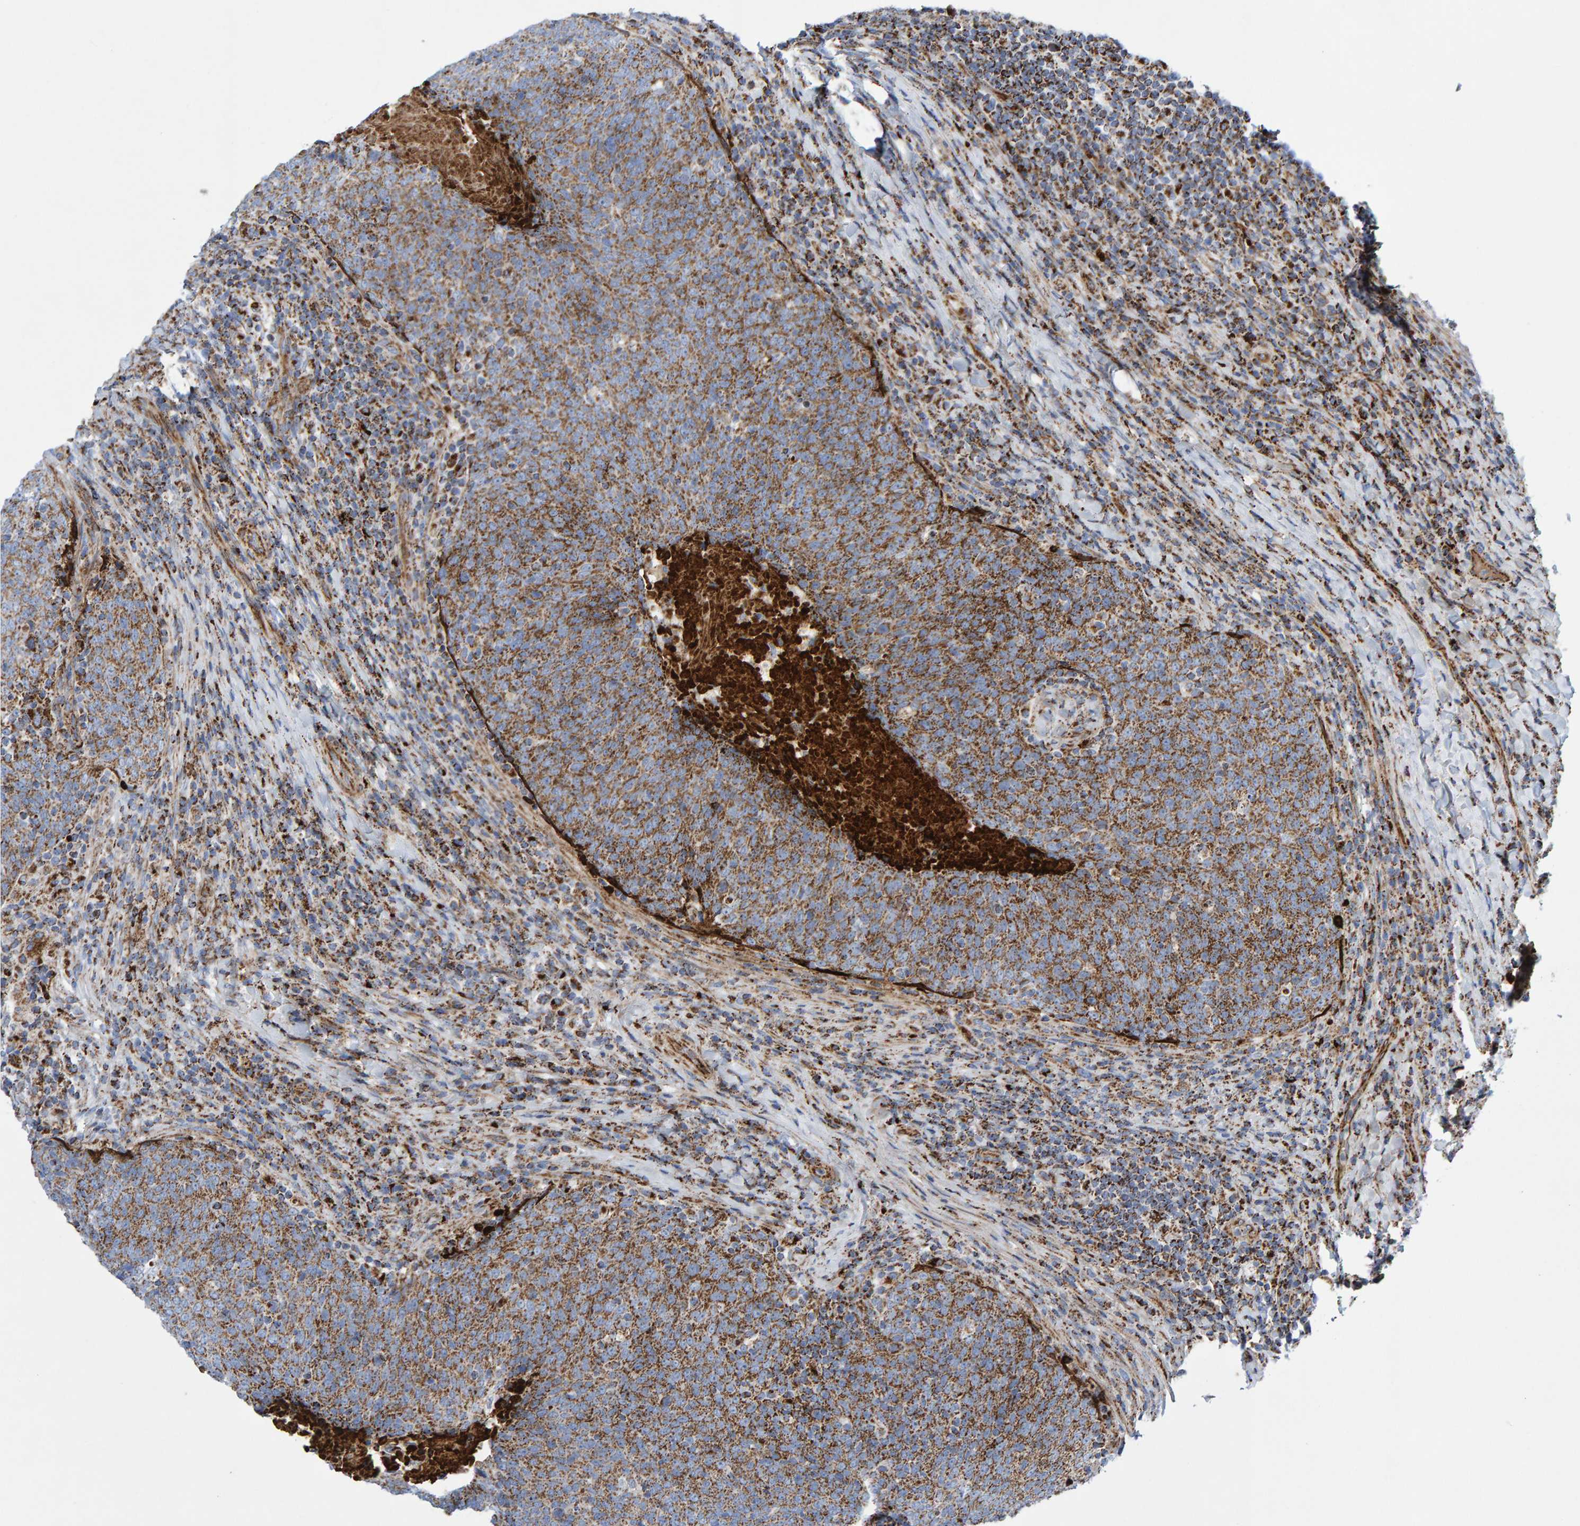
{"staining": {"intensity": "moderate", "quantity": ">75%", "location": "cytoplasmic/membranous"}, "tissue": "head and neck cancer", "cell_type": "Tumor cells", "image_type": "cancer", "snomed": [{"axis": "morphology", "description": "Squamous cell carcinoma, NOS"}, {"axis": "morphology", "description": "Squamous cell carcinoma, metastatic, NOS"}, {"axis": "topography", "description": "Lymph node"}, {"axis": "topography", "description": "Head-Neck"}], "caption": "Immunohistochemical staining of human head and neck cancer (metastatic squamous cell carcinoma) exhibits medium levels of moderate cytoplasmic/membranous positivity in about >75% of tumor cells.", "gene": "GGTA1", "patient": {"sex": "male", "age": 62}}